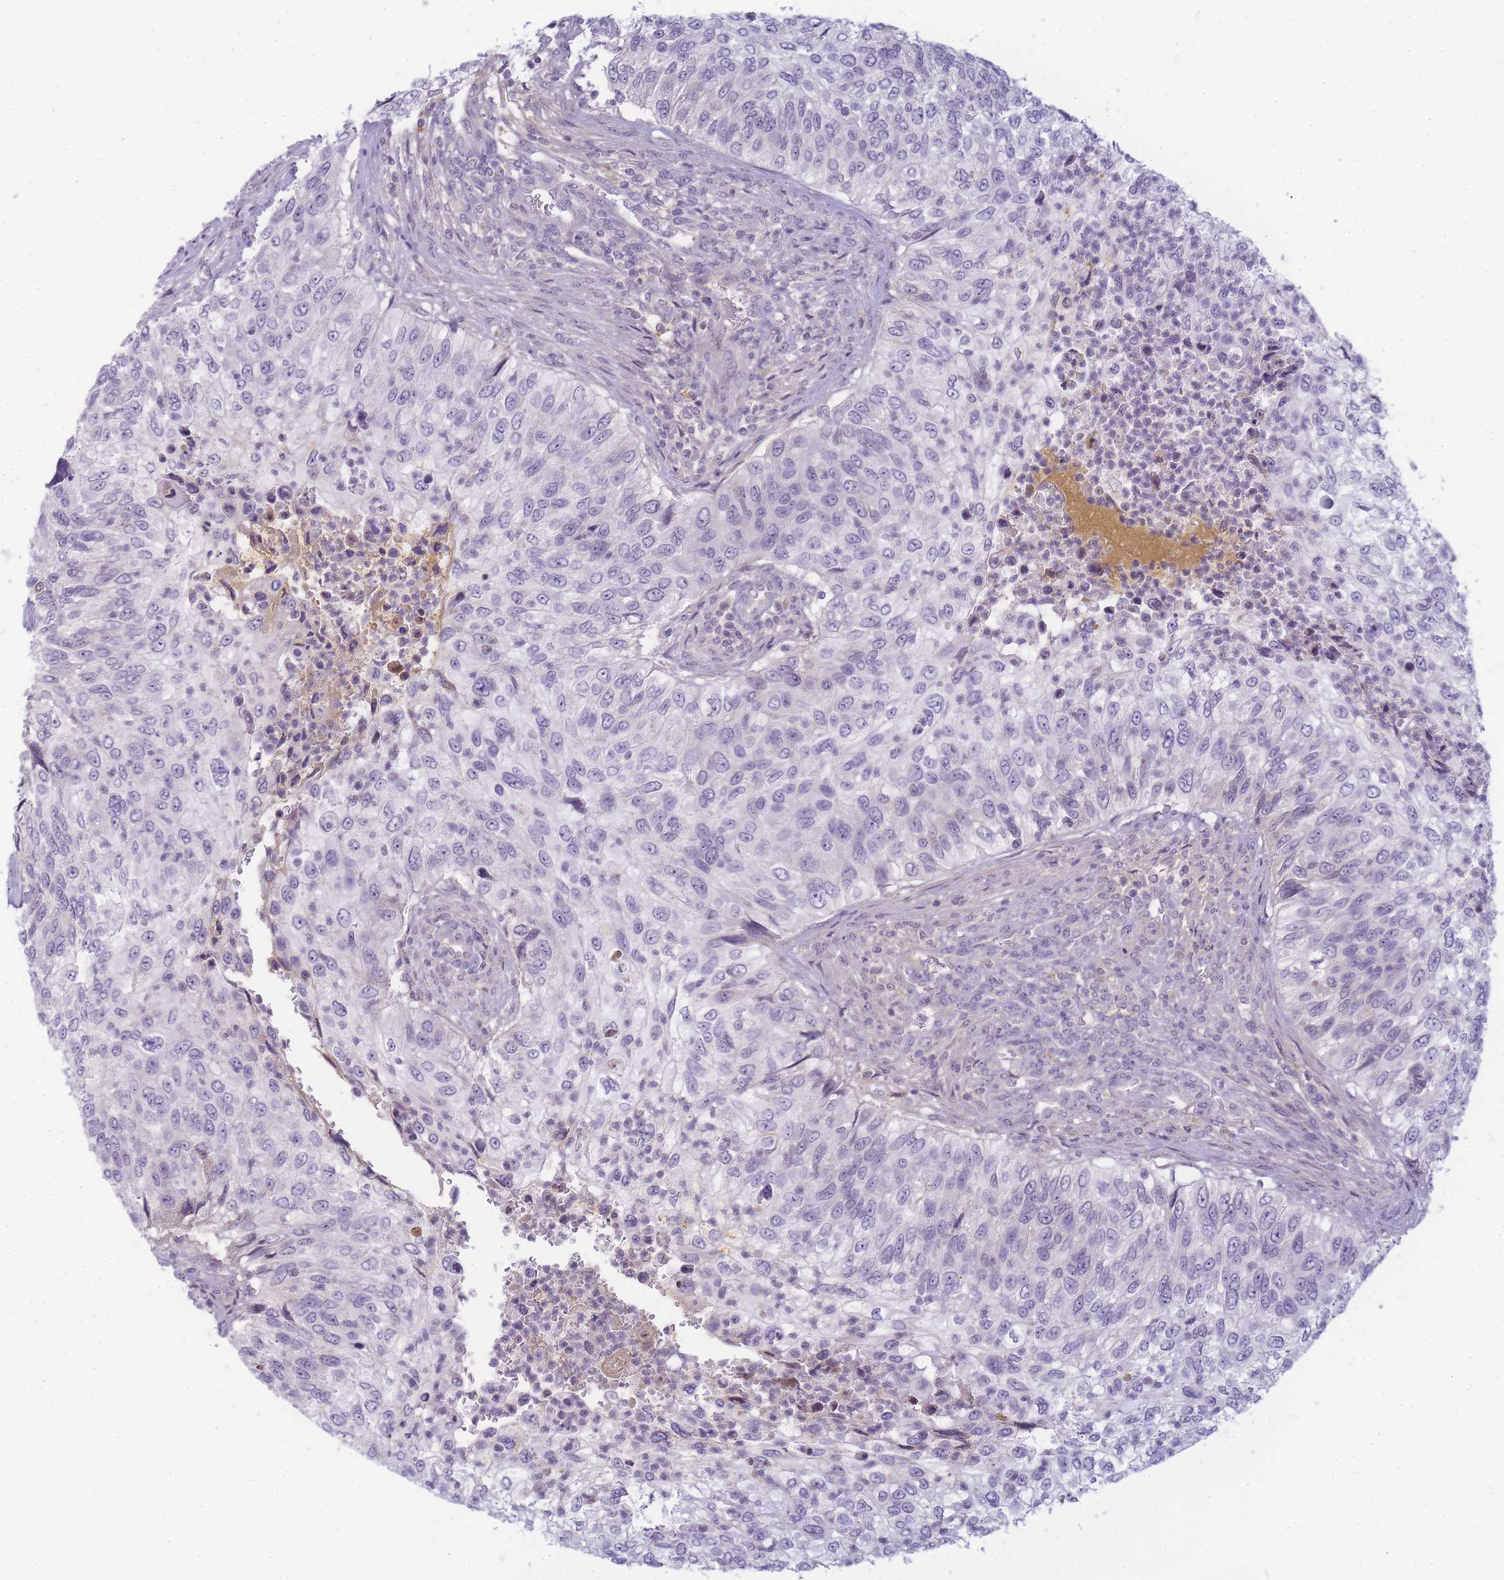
{"staining": {"intensity": "negative", "quantity": "none", "location": "none"}, "tissue": "urothelial cancer", "cell_type": "Tumor cells", "image_type": "cancer", "snomed": [{"axis": "morphology", "description": "Urothelial carcinoma, High grade"}, {"axis": "topography", "description": "Urinary bladder"}], "caption": "A photomicrograph of human high-grade urothelial carcinoma is negative for staining in tumor cells.", "gene": "RRAD", "patient": {"sex": "female", "age": 60}}